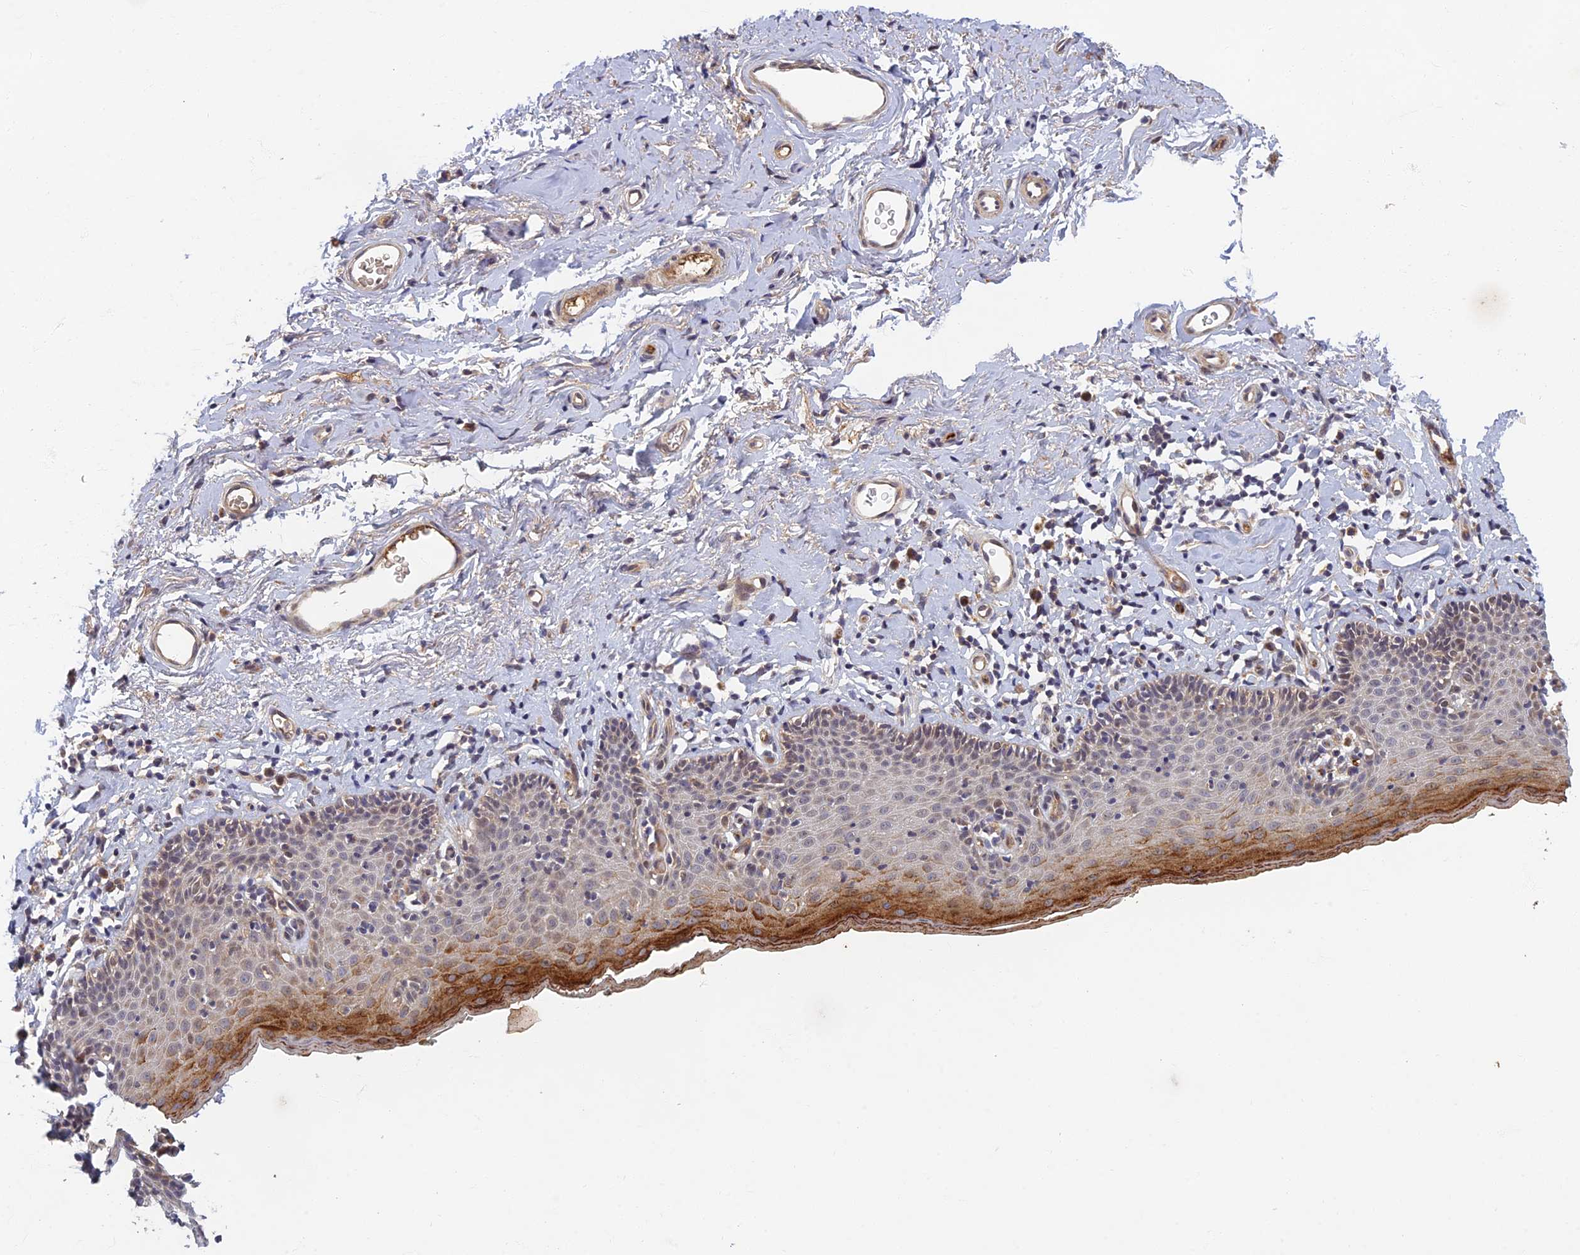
{"staining": {"intensity": "strong", "quantity": "<25%", "location": "cytoplasmic/membranous"}, "tissue": "skin", "cell_type": "Epidermal cells", "image_type": "normal", "snomed": [{"axis": "morphology", "description": "Normal tissue, NOS"}, {"axis": "topography", "description": "Vulva"}], "caption": "High-power microscopy captured an immunohistochemistry (IHC) image of normal skin, revealing strong cytoplasmic/membranous expression in about <25% of epidermal cells. (DAB = brown stain, brightfield microscopy at high magnification).", "gene": "EARS2", "patient": {"sex": "female", "age": 66}}